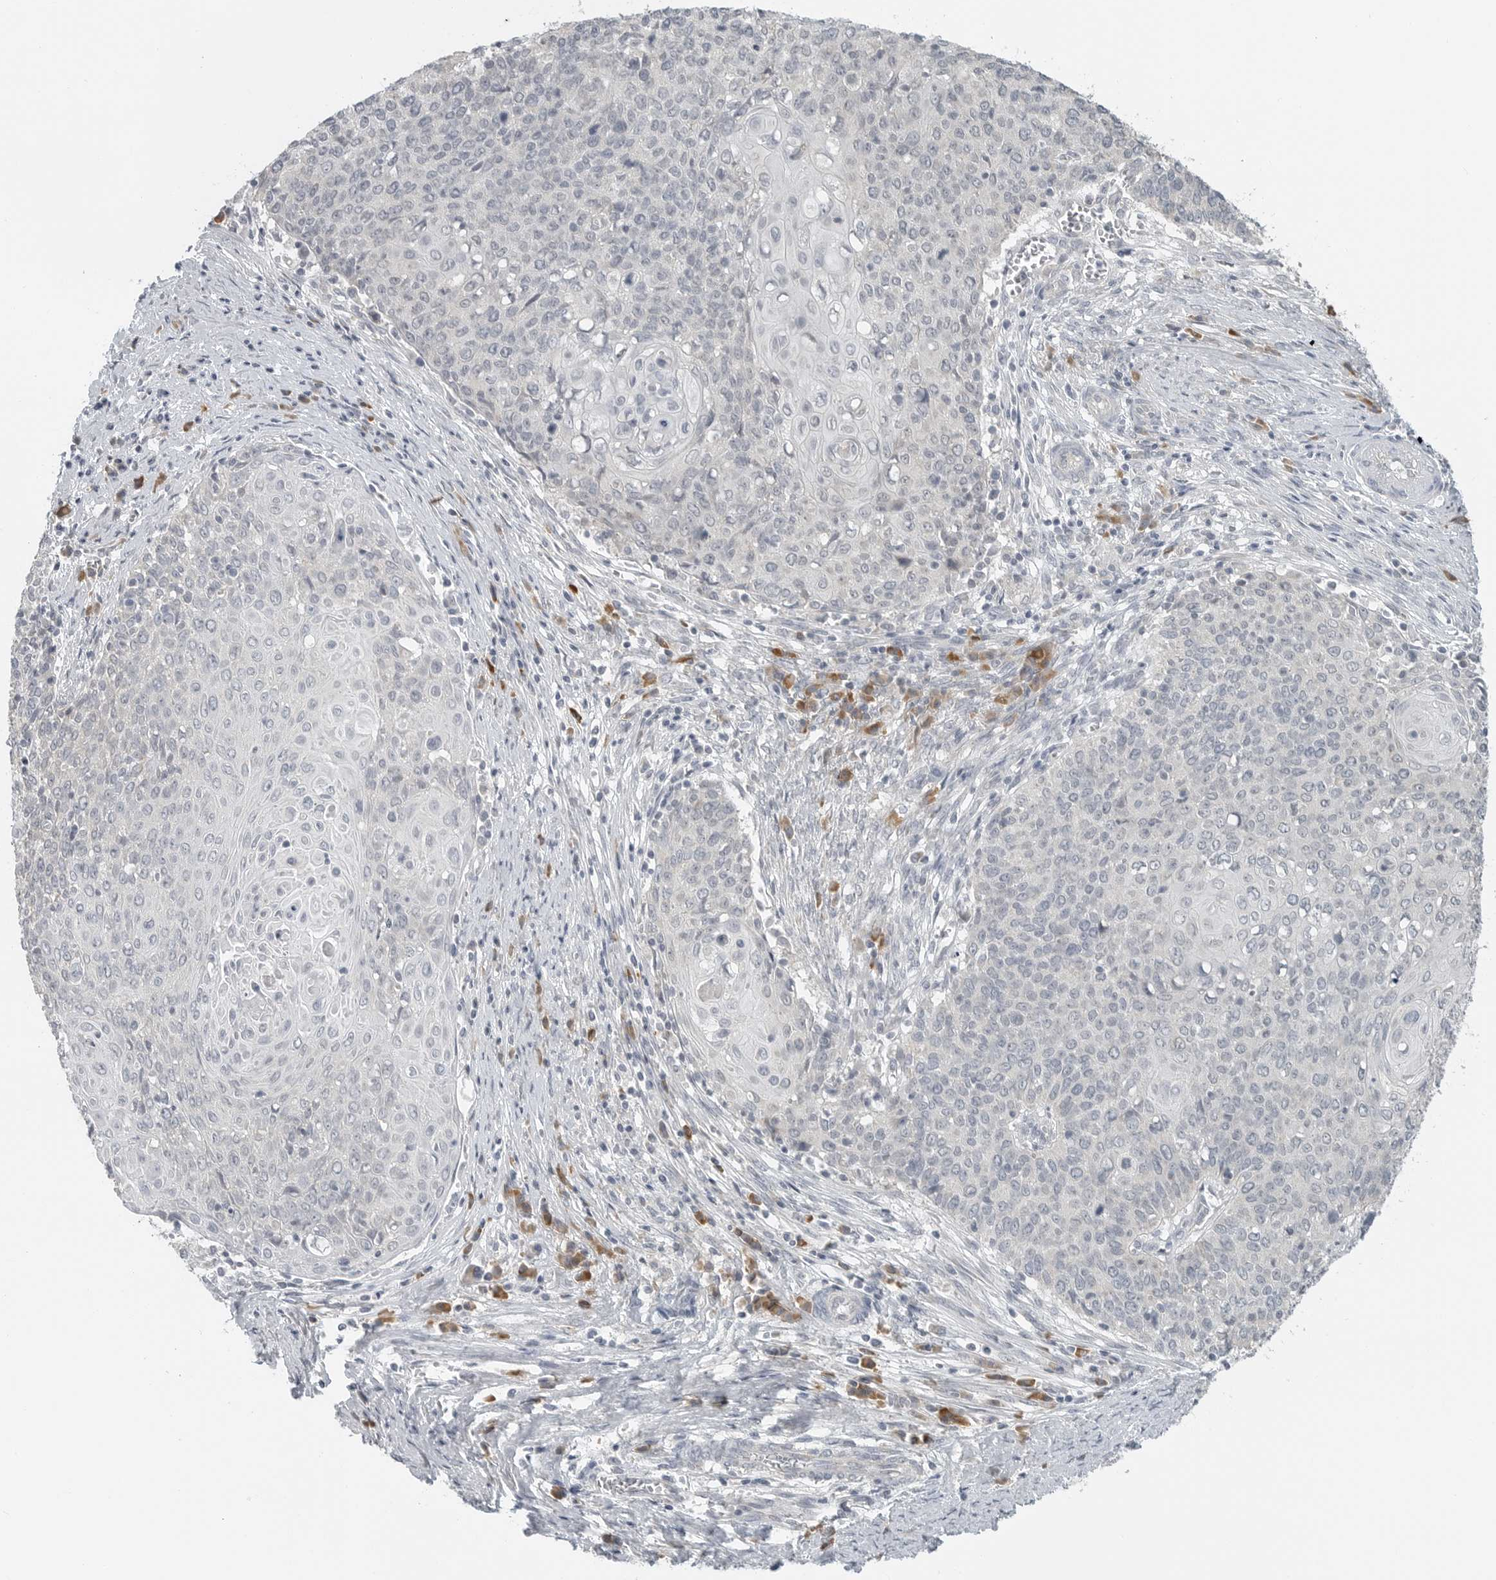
{"staining": {"intensity": "negative", "quantity": "none", "location": "none"}, "tissue": "cervical cancer", "cell_type": "Tumor cells", "image_type": "cancer", "snomed": [{"axis": "morphology", "description": "Squamous cell carcinoma, NOS"}, {"axis": "topography", "description": "Cervix"}], "caption": "IHC micrograph of neoplastic tissue: human cervical cancer (squamous cell carcinoma) stained with DAB (3,3'-diaminobenzidine) displays no significant protein staining in tumor cells.", "gene": "IL12RB2", "patient": {"sex": "female", "age": 39}}